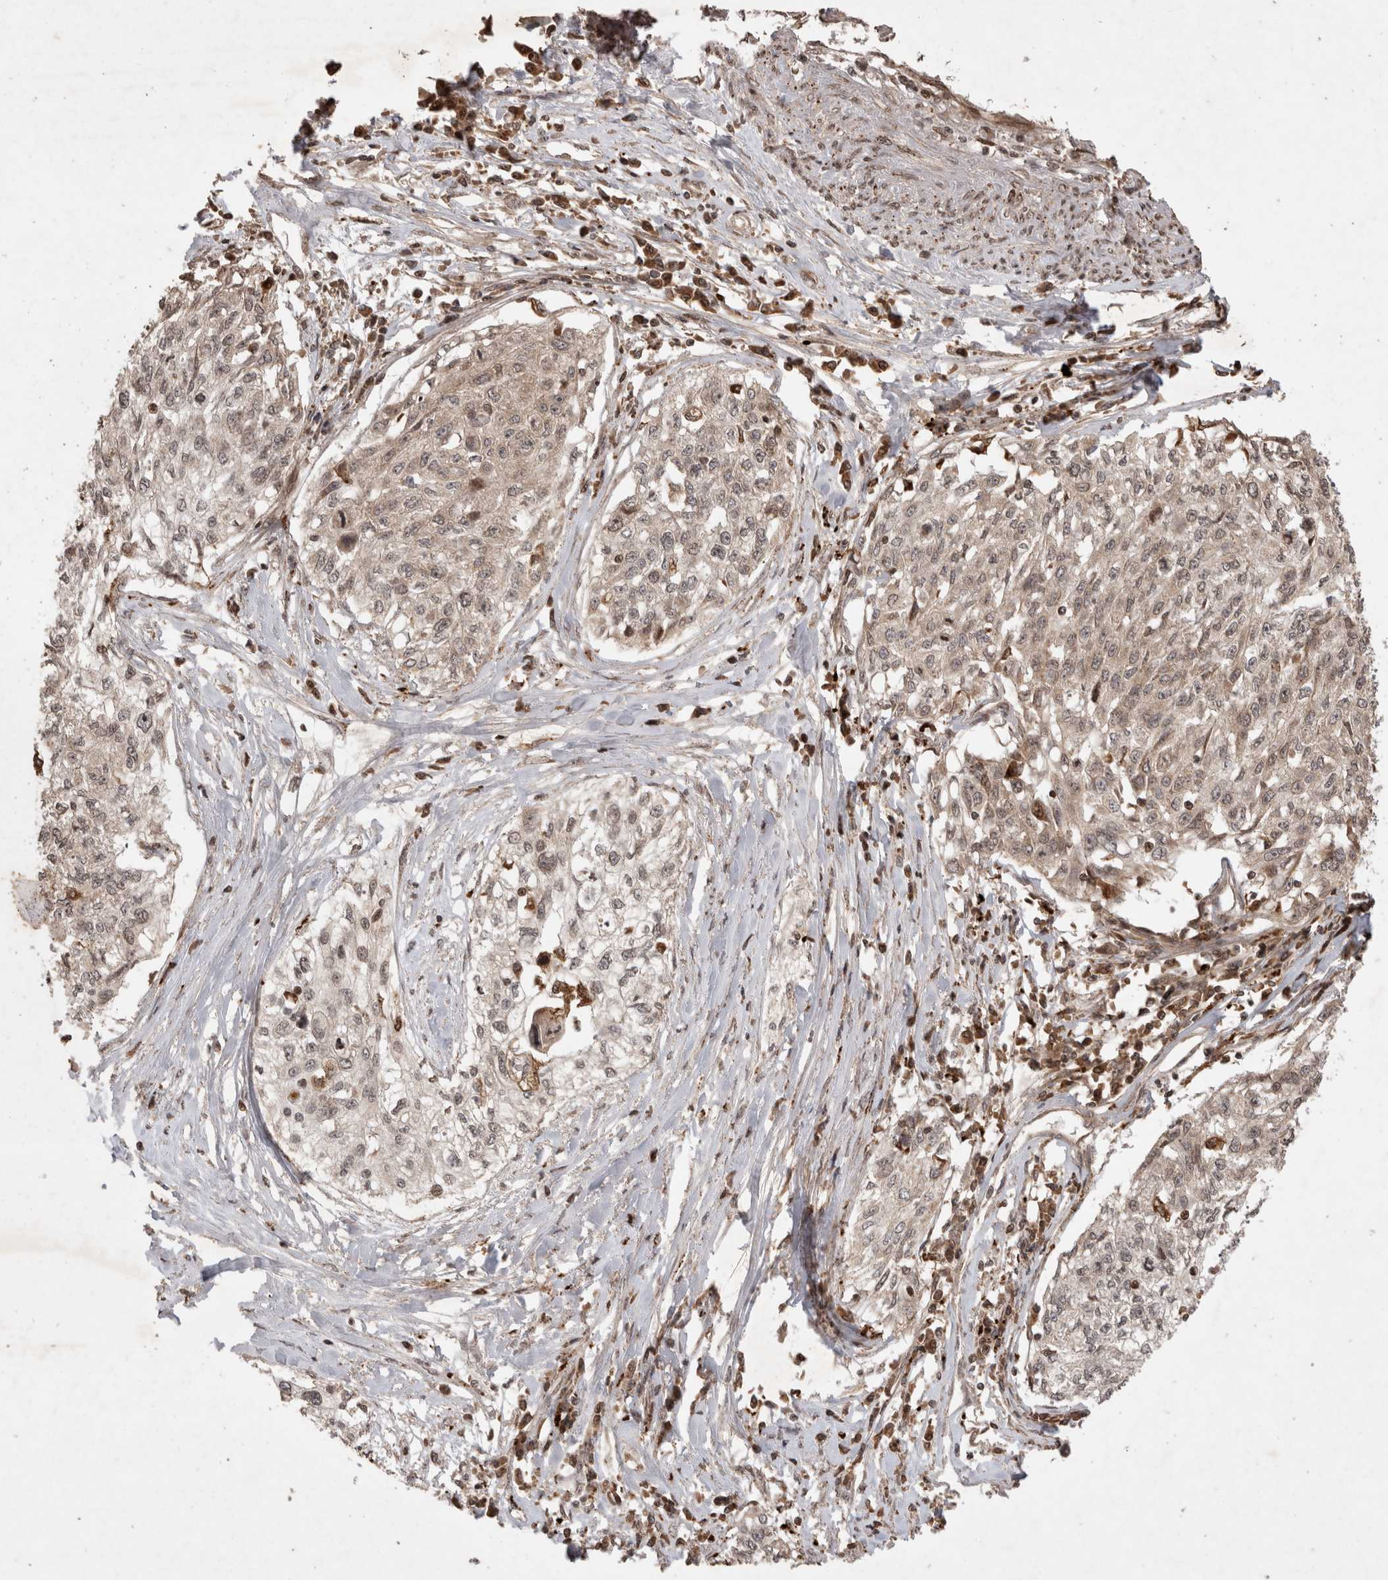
{"staining": {"intensity": "weak", "quantity": "<25%", "location": "cytoplasmic/membranous"}, "tissue": "cervical cancer", "cell_type": "Tumor cells", "image_type": "cancer", "snomed": [{"axis": "morphology", "description": "Squamous cell carcinoma, NOS"}, {"axis": "topography", "description": "Cervix"}], "caption": "A photomicrograph of human cervical squamous cell carcinoma is negative for staining in tumor cells.", "gene": "FAM221A", "patient": {"sex": "female", "age": 57}}